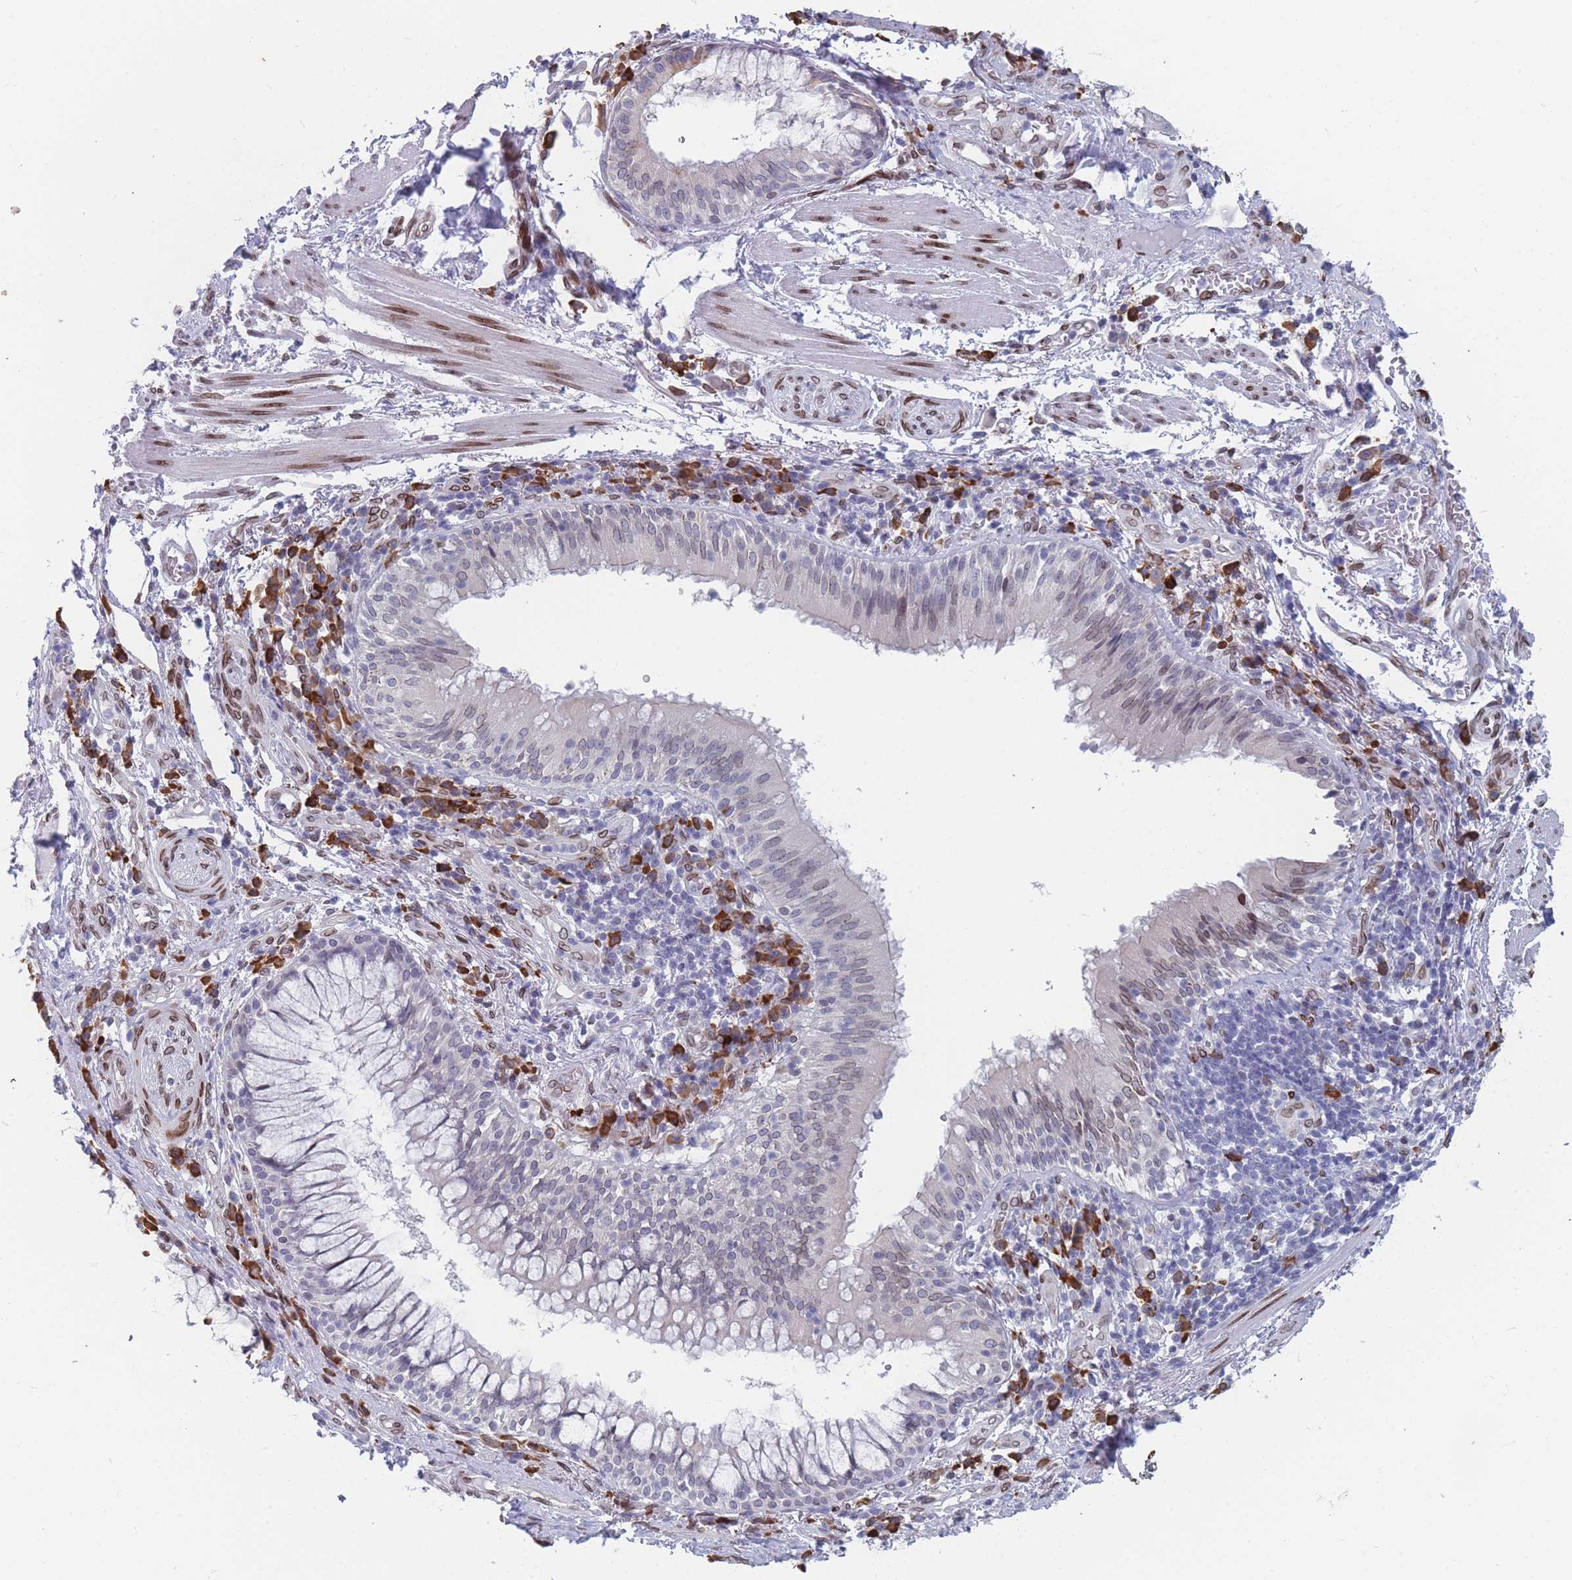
{"staining": {"intensity": "negative", "quantity": "none", "location": "none"}, "tissue": "adipose tissue", "cell_type": "Adipocytes", "image_type": "normal", "snomed": [{"axis": "morphology", "description": "Normal tissue, NOS"}, {"axis": "topography", "description": "Cartilage tissue"}, {"axis": "topography", "description": "Bronchus"}], "caption": "A high-resolution micrograph shows immunohistochemistry (IHC) staining of benign adipose tissue, which reveals no significant positivity in adipocytes. Nuclei are stained in blue.", "gene": "ZBTB1", "patient": {"sex": "male", "age": 56}}